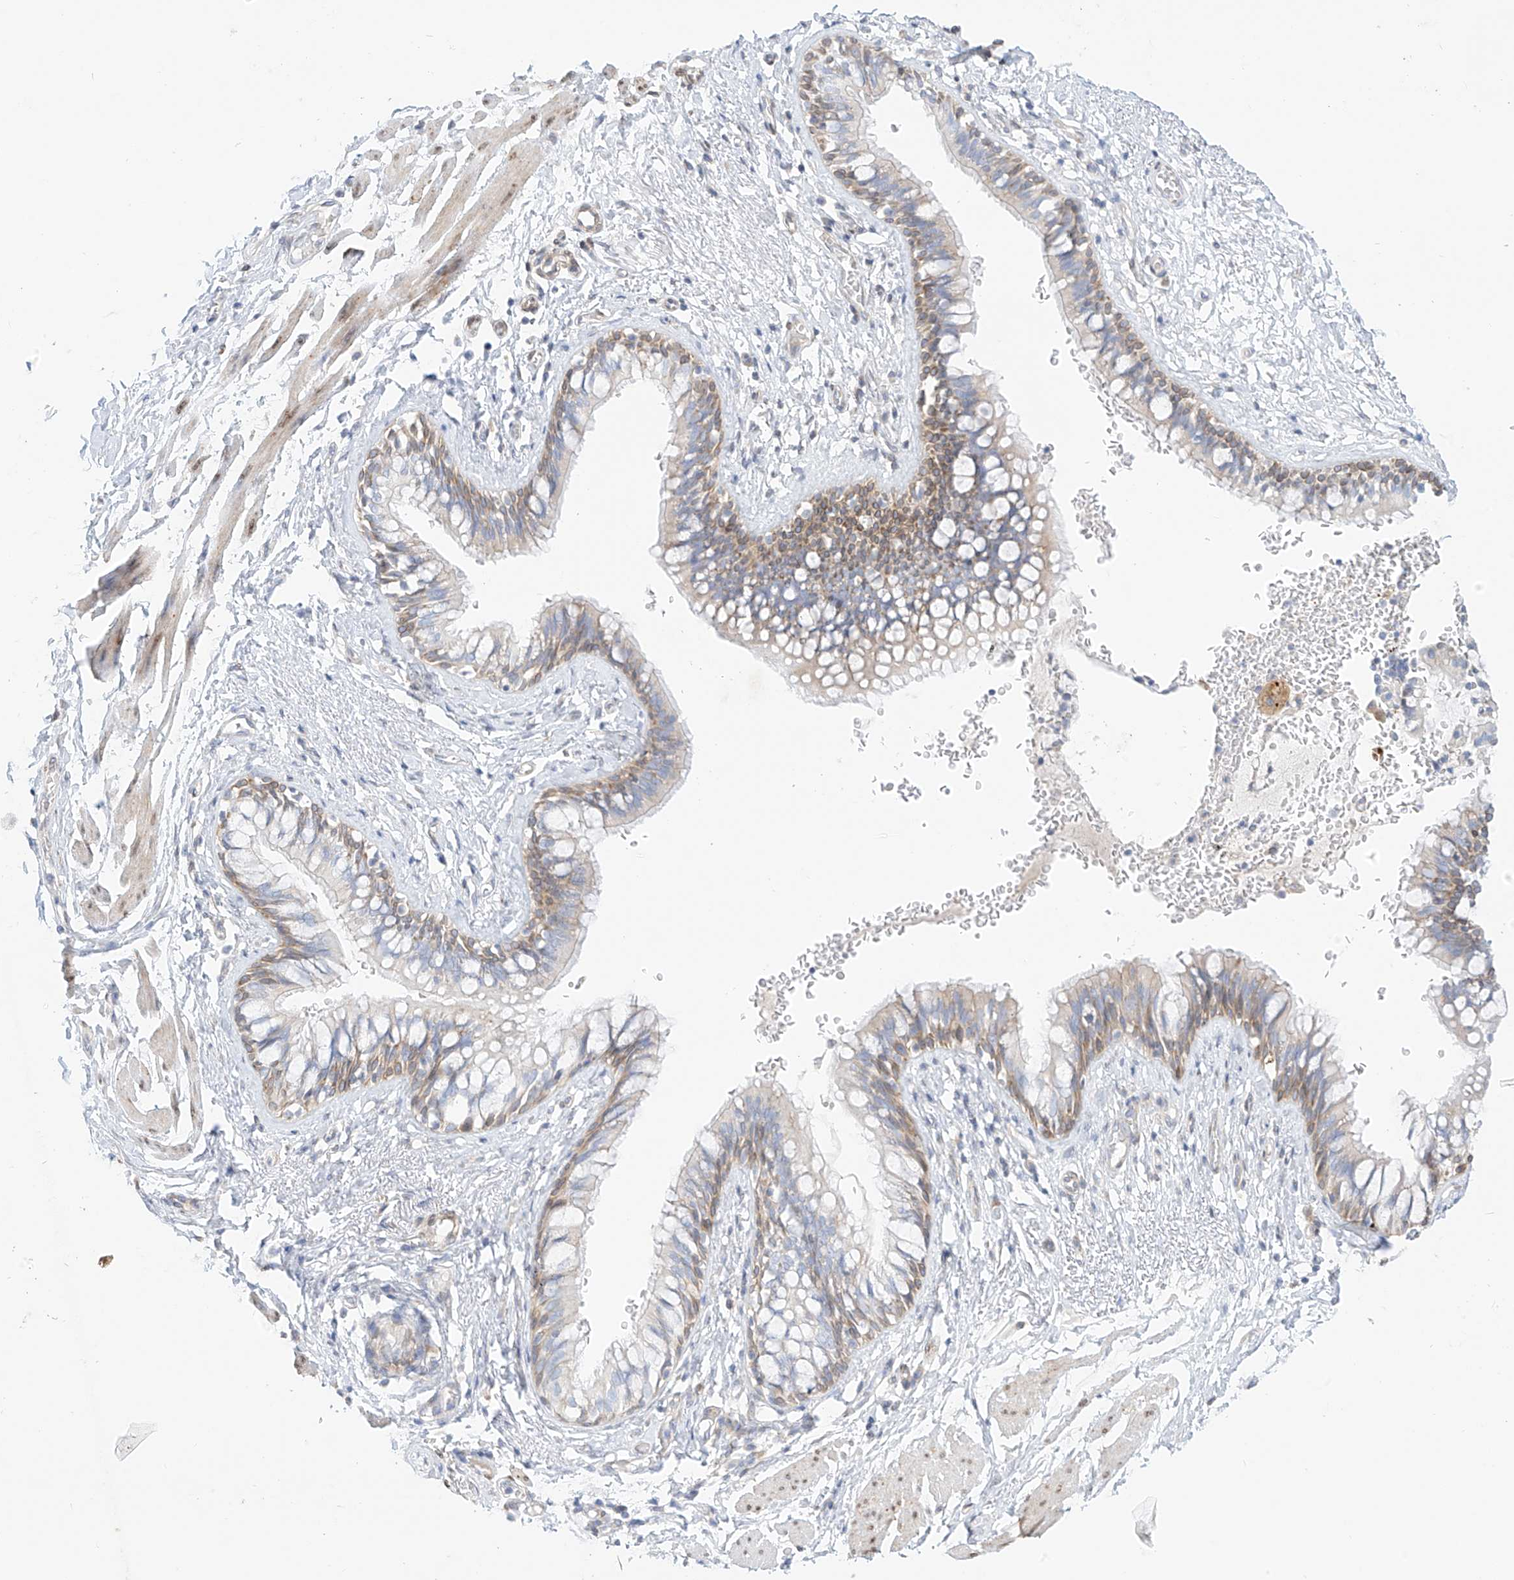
{"staining": {"intensity": "moderate", "quantity": "<25%", "location": "cytoplasmic/membranous"}, "tissue": "bronchus", "cell_type": "Respiratory epithelial cells", "image_type": "normal", "snomed": [{"axis": "morphology", "description": "Normal tissue, NOS"}, {"axis": "topography", "description": "Cartilage tissue"}, {"axis": "topography", "description": "Bronchus"}], "caption": "Respiratory epithelial cells reveal low levels of moderate cytoplasmic/membranous positivity in about <25% of cells in normal bronchus. Nuclei are stained in blue.", "gene": "PCYOX1", "patient": {"sex": "female", "age": 36}}